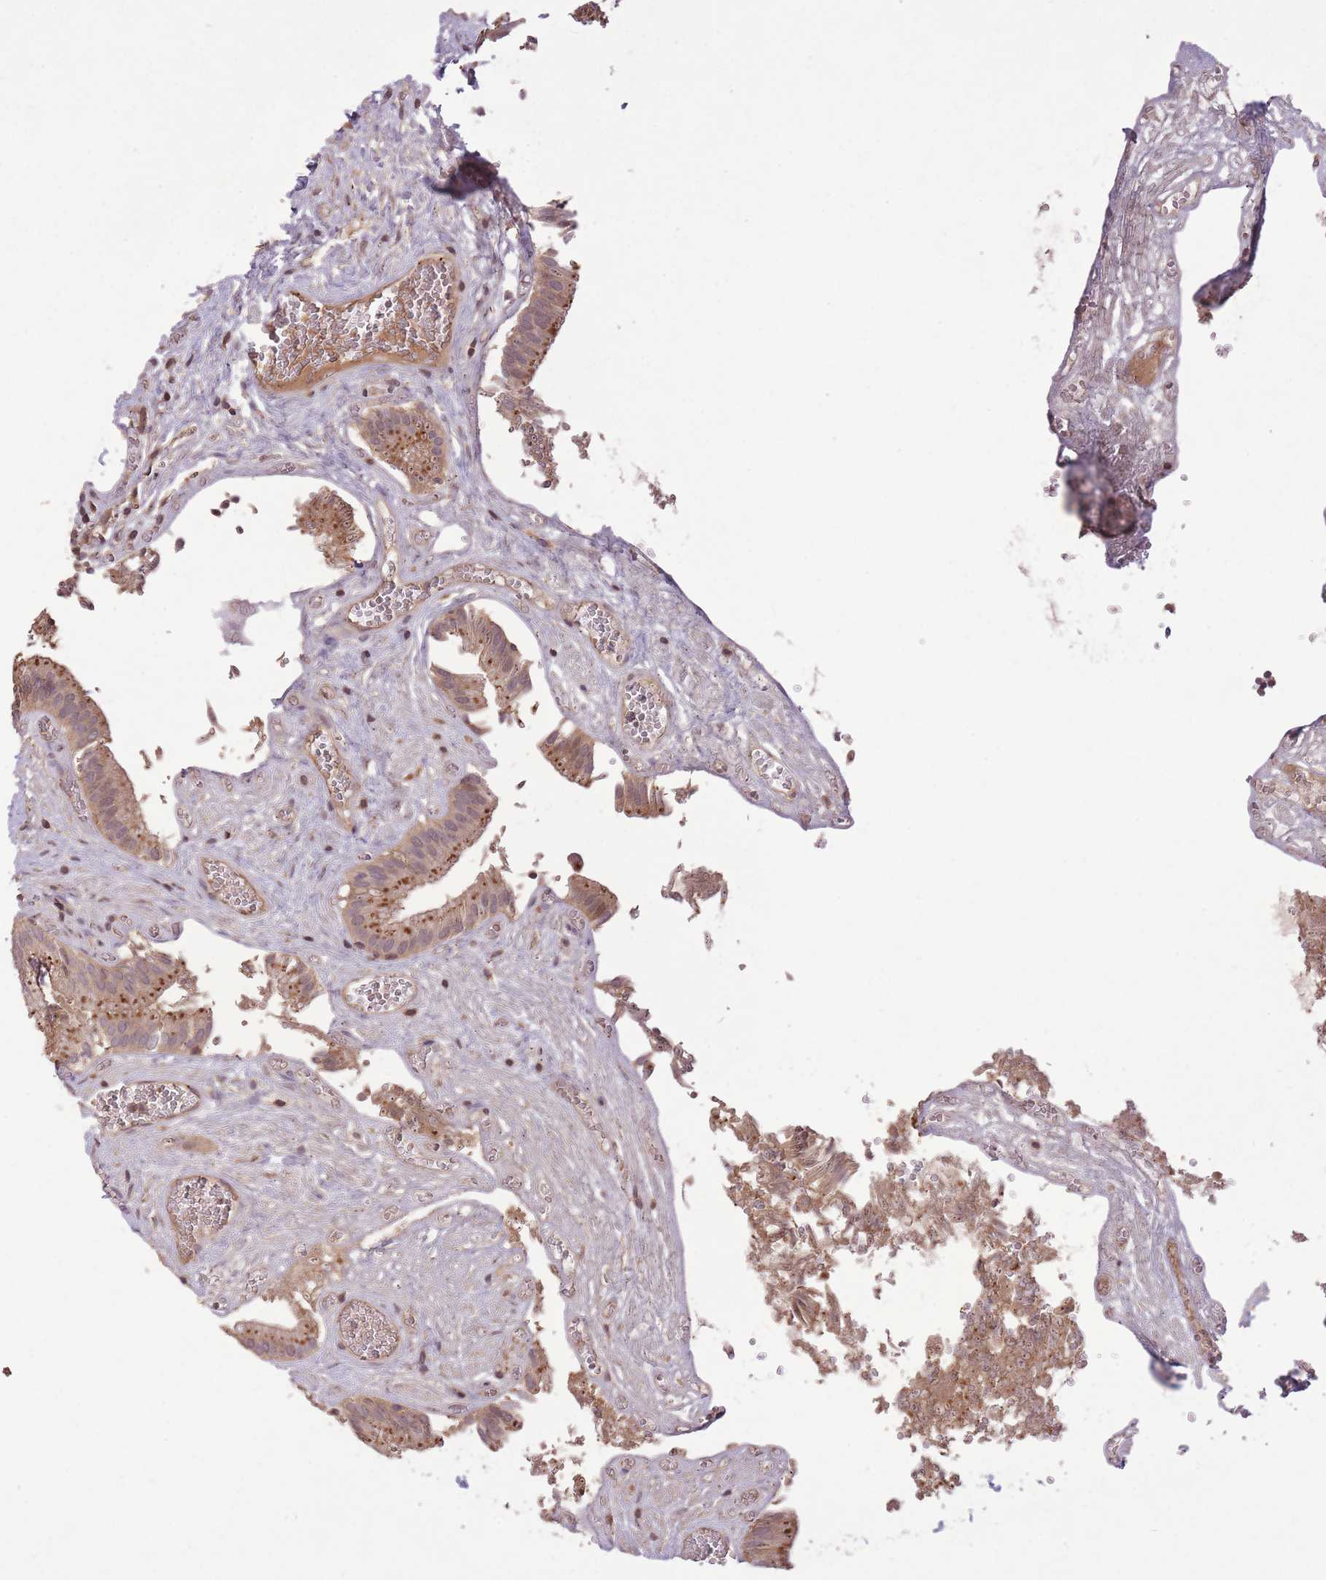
{"staining": {"intensity": "moderate", "quantity": ">75%", "location": "cytoplasmic/membranous,nuclear"}, "tissue": "gallbladder", "cell_type": "Glandular cells", "image_type": "normal", "snomed": [{"axis": "morphology", "description": "Normal tissue, NOS"}, {"axis": "topography", "description": "Gallbladder"}, {"axis": "topography", "description": "Peripheral nerve tissue"}], "caption": "Immunohistochemical staining of benign human gallbladder displays moderate cytoplasmic/membranous,nuclear protein expression in about >75% of glandular cells.", "gene": "POLR3F", "patient": {"sex": "male", "age": 17}}